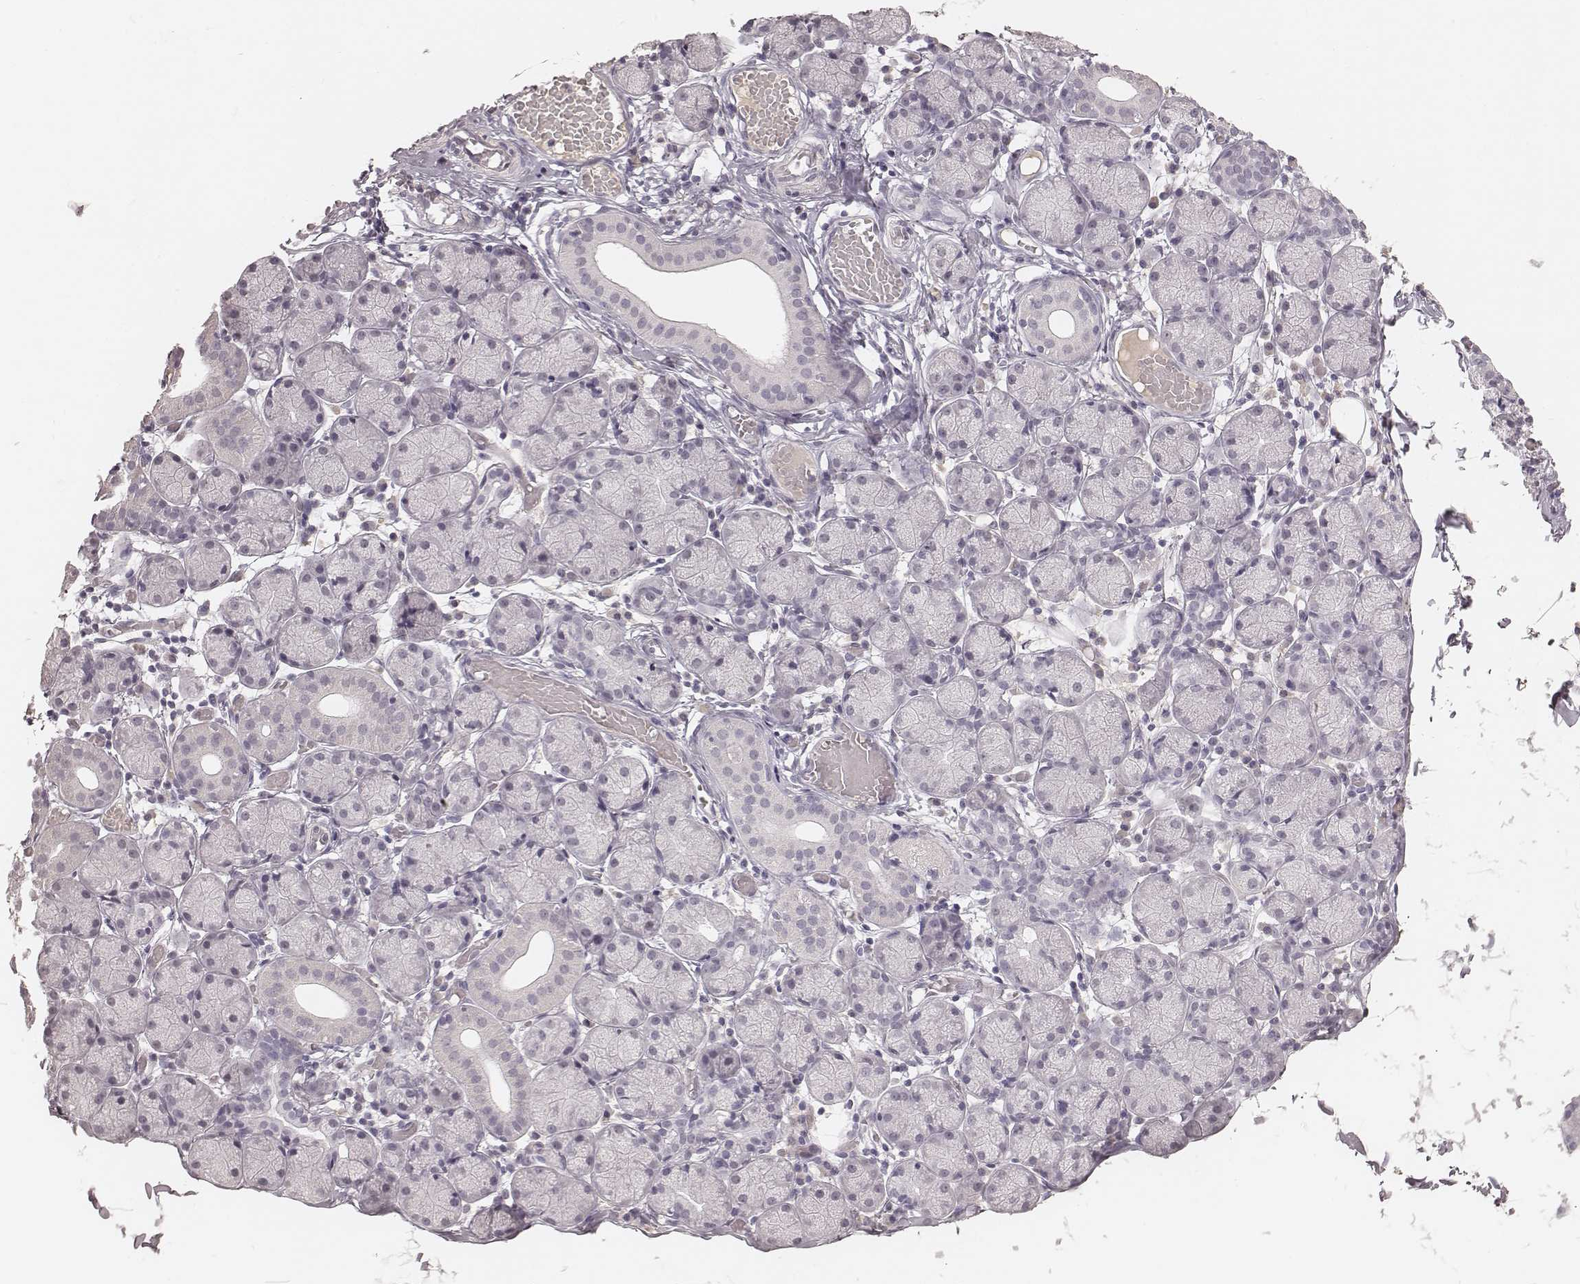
{"staining": {"intensity": "negative", "quantity": "none", "location": "none"}, "tissue": "salivary gland", "cell_type": "Glandular cells", "image_type": "normal", "snomed": [{"axis": "morphology", "description": "Normal tissue, NOS"}, {"axis": "topography", "description": "Salivary gland"}], "caption": "This is a image of immunohistochemistry staining of normal salivary gland, which shows no staining in glandular cells.", "gene": "MSX1", "patient": {"sex": "female", "age": 24}}